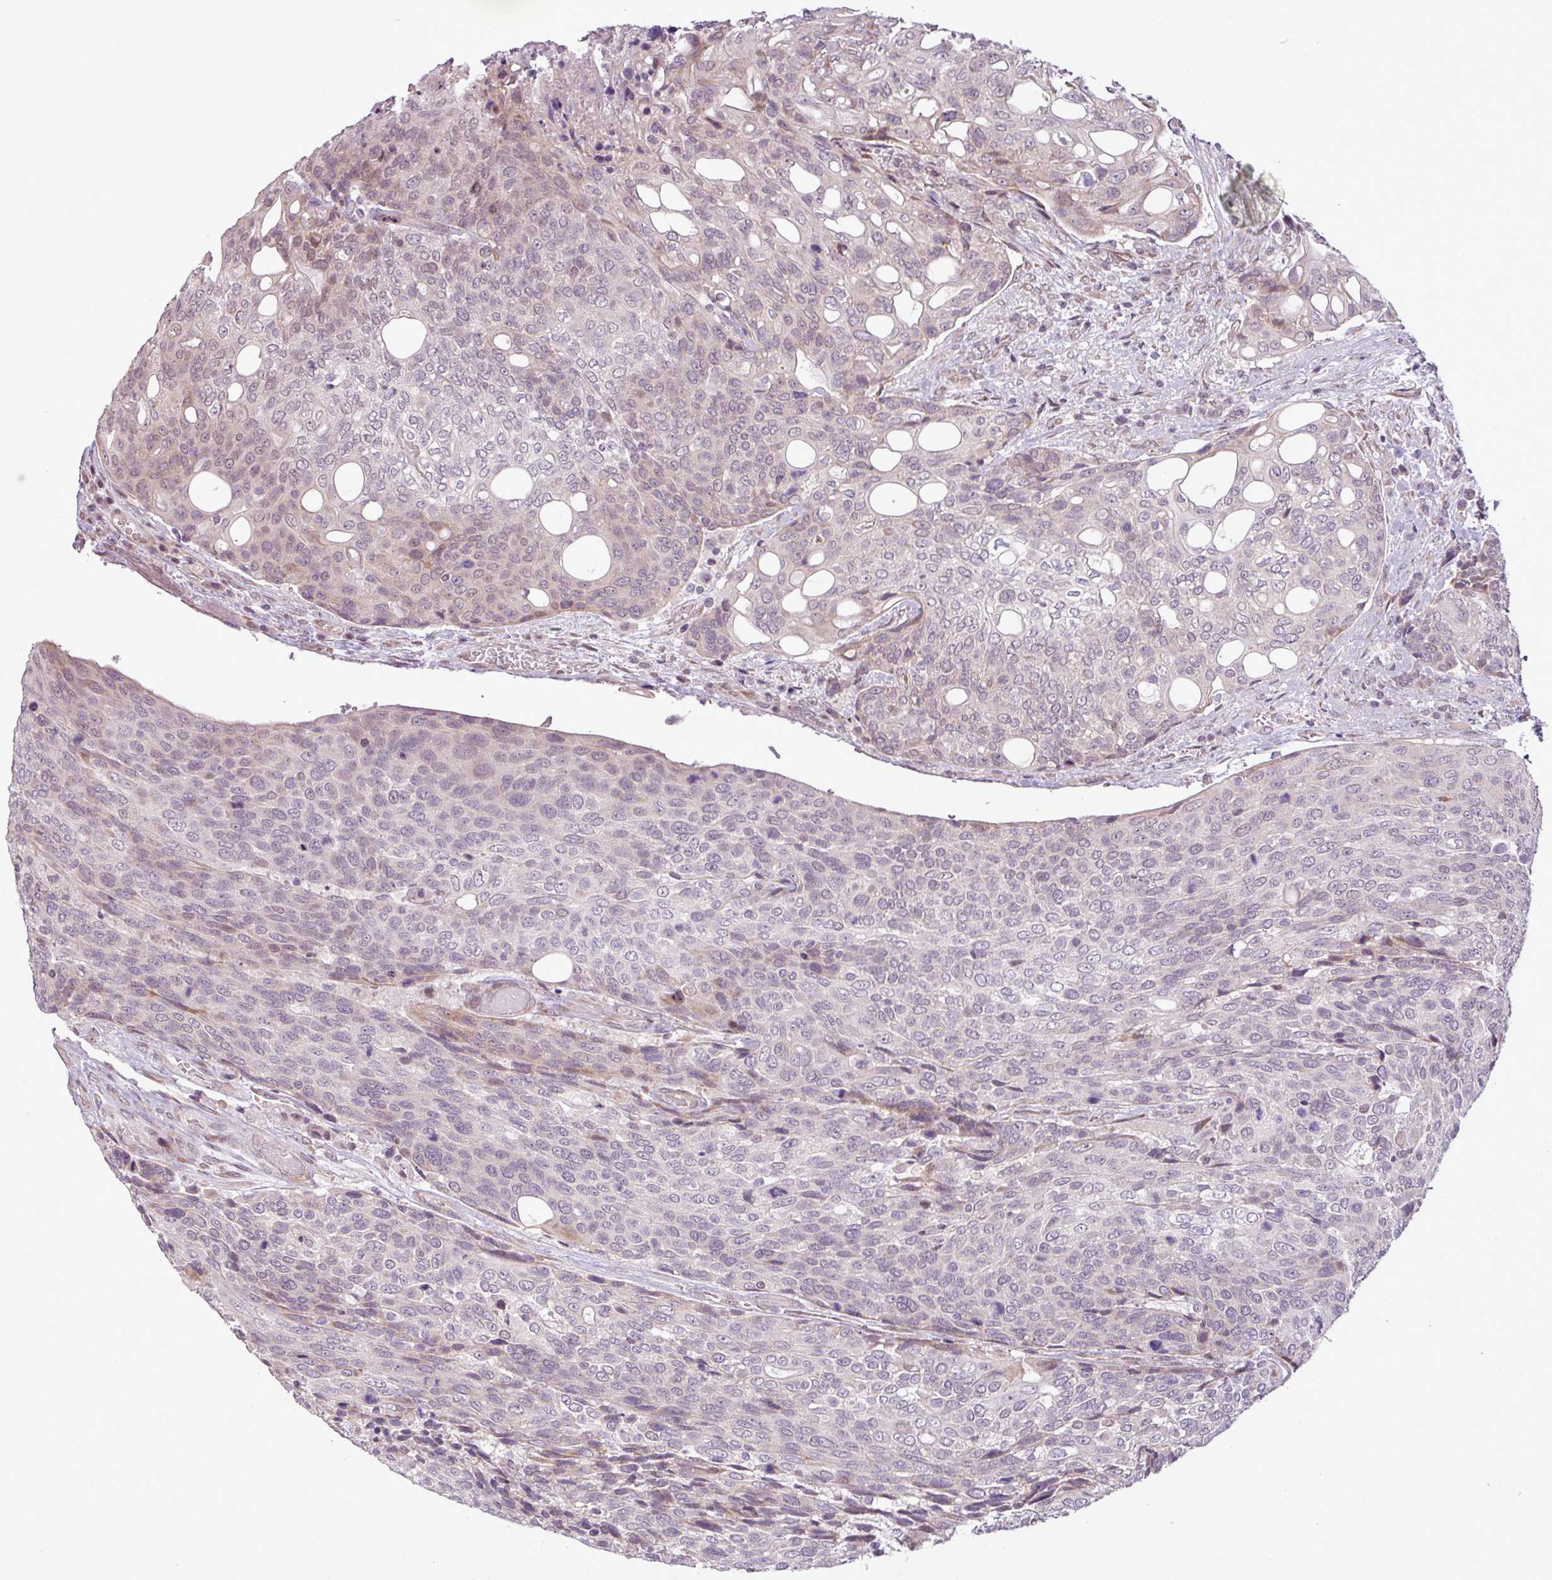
{"staining": {"intensity": "negative", "quantity": "none", "location": "none"}, "tissue": "urothelial cancer", "cell_type": "Tumor cells", "image_type": "cancer", "snomed": [{"axis": "morphology", "description": "Urothelial carcinoma, High grade"}, {"axis": "topography", "description": "Urinary bladder"}], "caption": "The IHC image has no significant expression in tumor cells of urothelial cancer tissue.", "gene": "GPT2", "patient": {"sex": "female", "age": 70}}